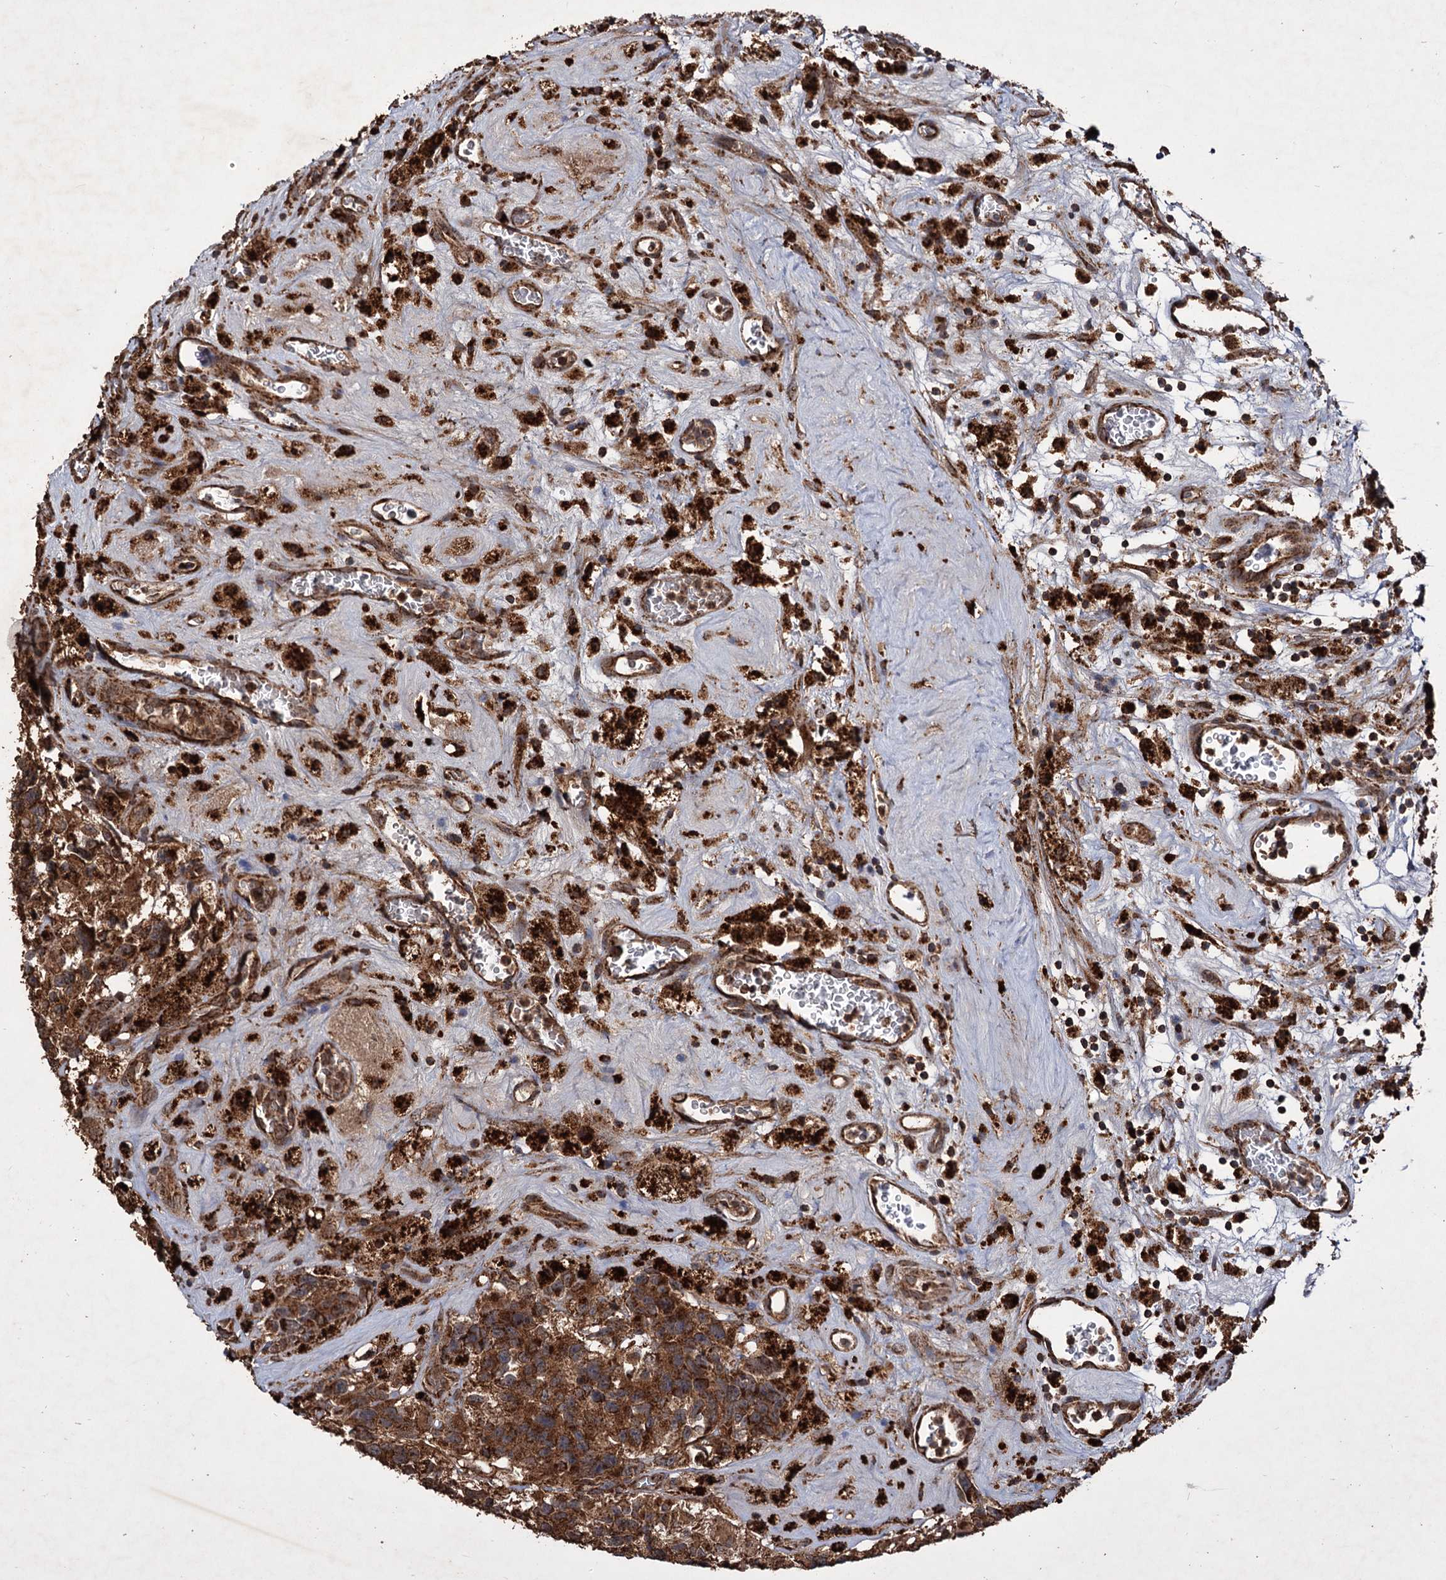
{"staining": {"intensity": "strong", "quantity": ">75%", "location": "cytoplasmic/membranous"}, "tissue": "glioma", "cell_type": "Tumor cells", "image_type": "cancer", "snomed": [{"axis": "morphology", "description": "Glioma, malignant, High grade"}, {"axis": "topography", "description": "Brain"}], "caption": "High-power microscopy captured an IHC image of malignant high-grade glioma, revealing strong cytoplasmic/membranous staining in about >75% of tumor cells.", "gene": "IPO4", "patient": {"sex": "male", "age": 76}}